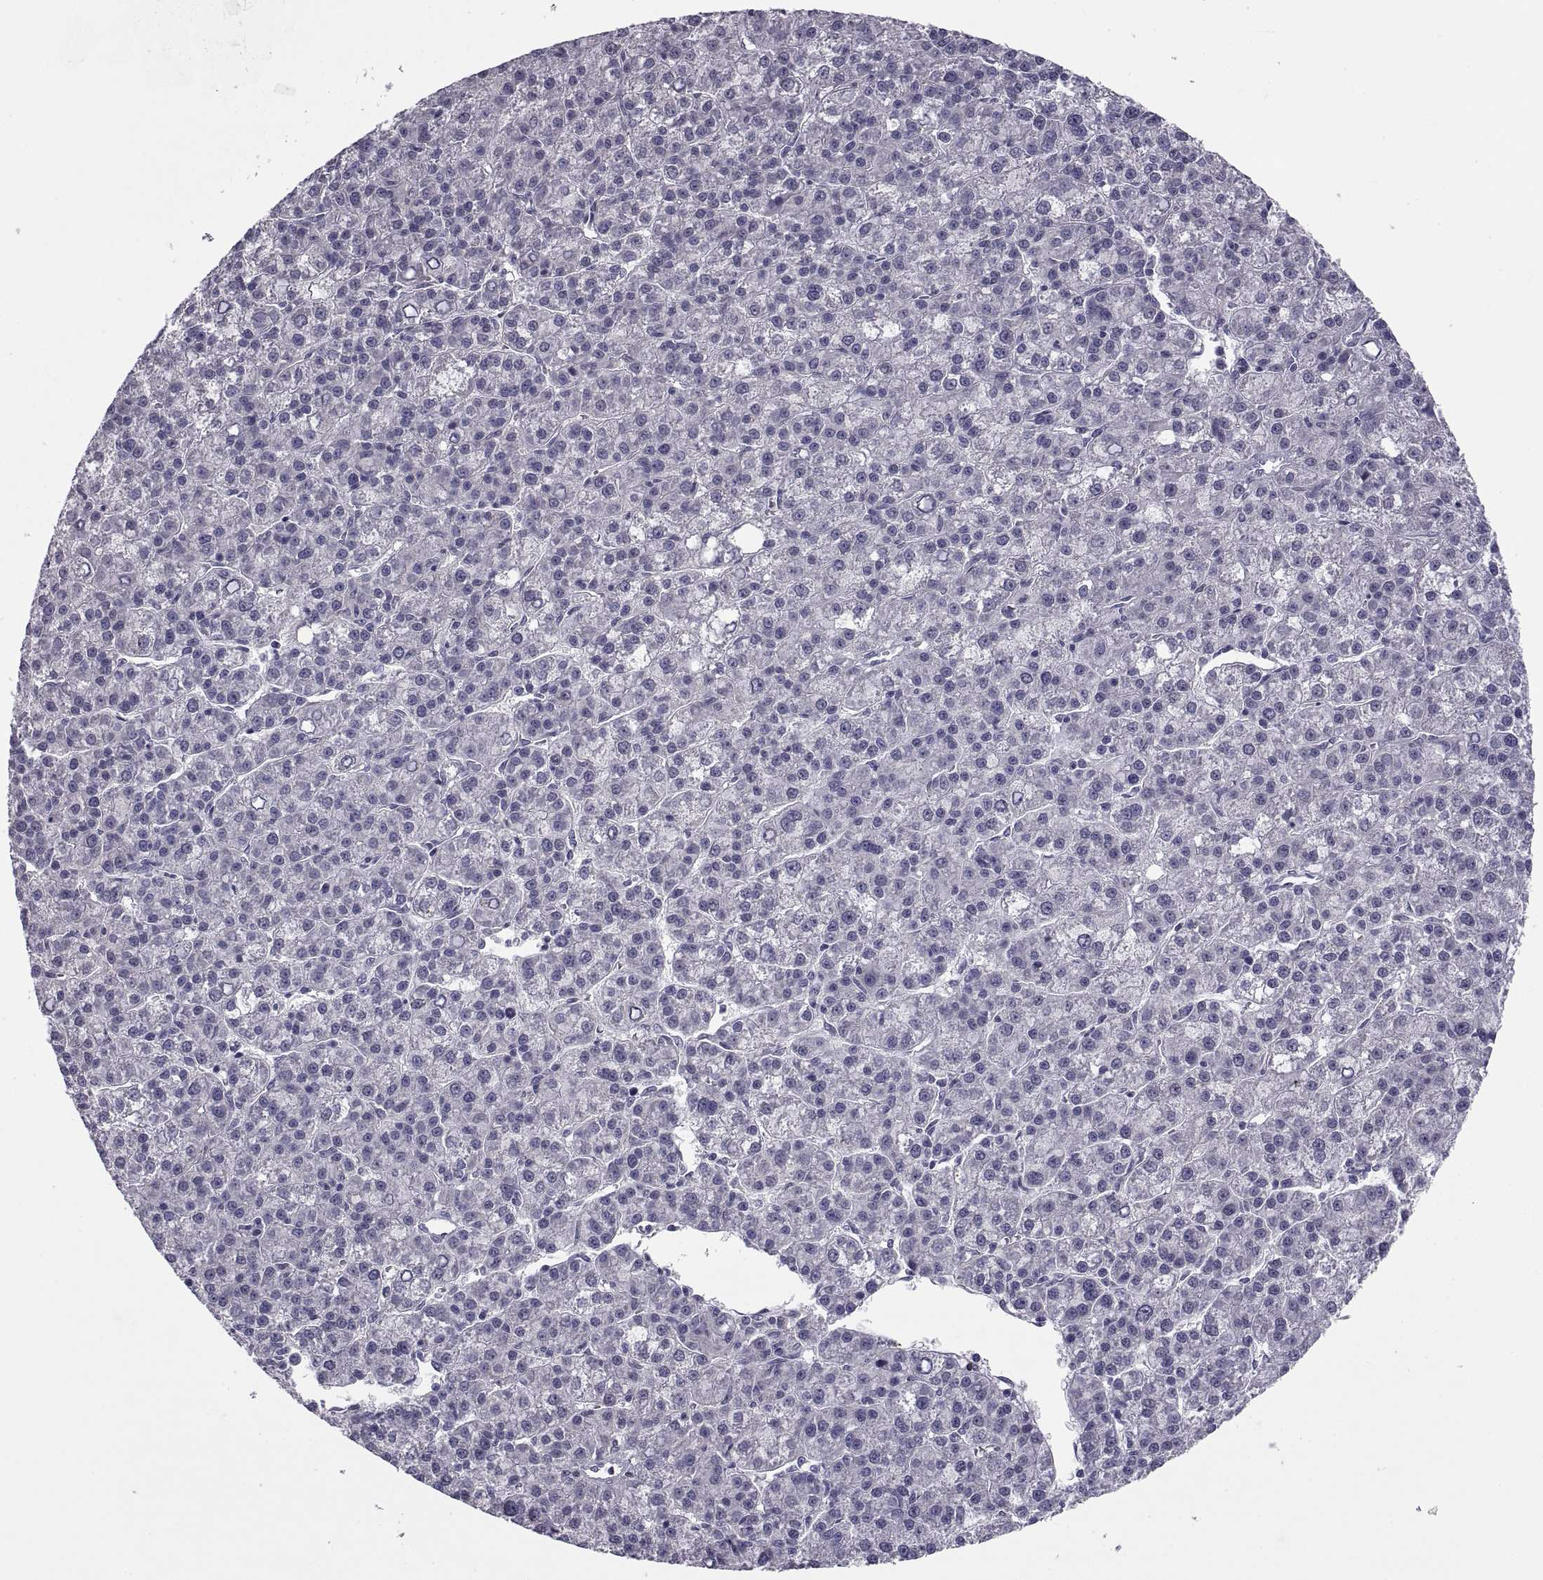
{"staining": {"intensity": "negative", "quantity": "none", "location": "none"}, "tissue": "liver cancer", "cell_type": "Tumor cells", "image_type": "cancer", "snomed": [{"axis": "morphology", "description": "Carcinoma, Hepatocellular, NOS"}, {"axis": "topography", "description": "Liver"}], "caption": "An immunohistochemistry (IHC) micrograph of liver cancer (hepatocellular carcinoma) is shown. There is no staining in tumor cells of liver cancer (hepatocellular carcinoma).", "gene": "NPTX2", "patient": {"sex": "female", "age": 60}}